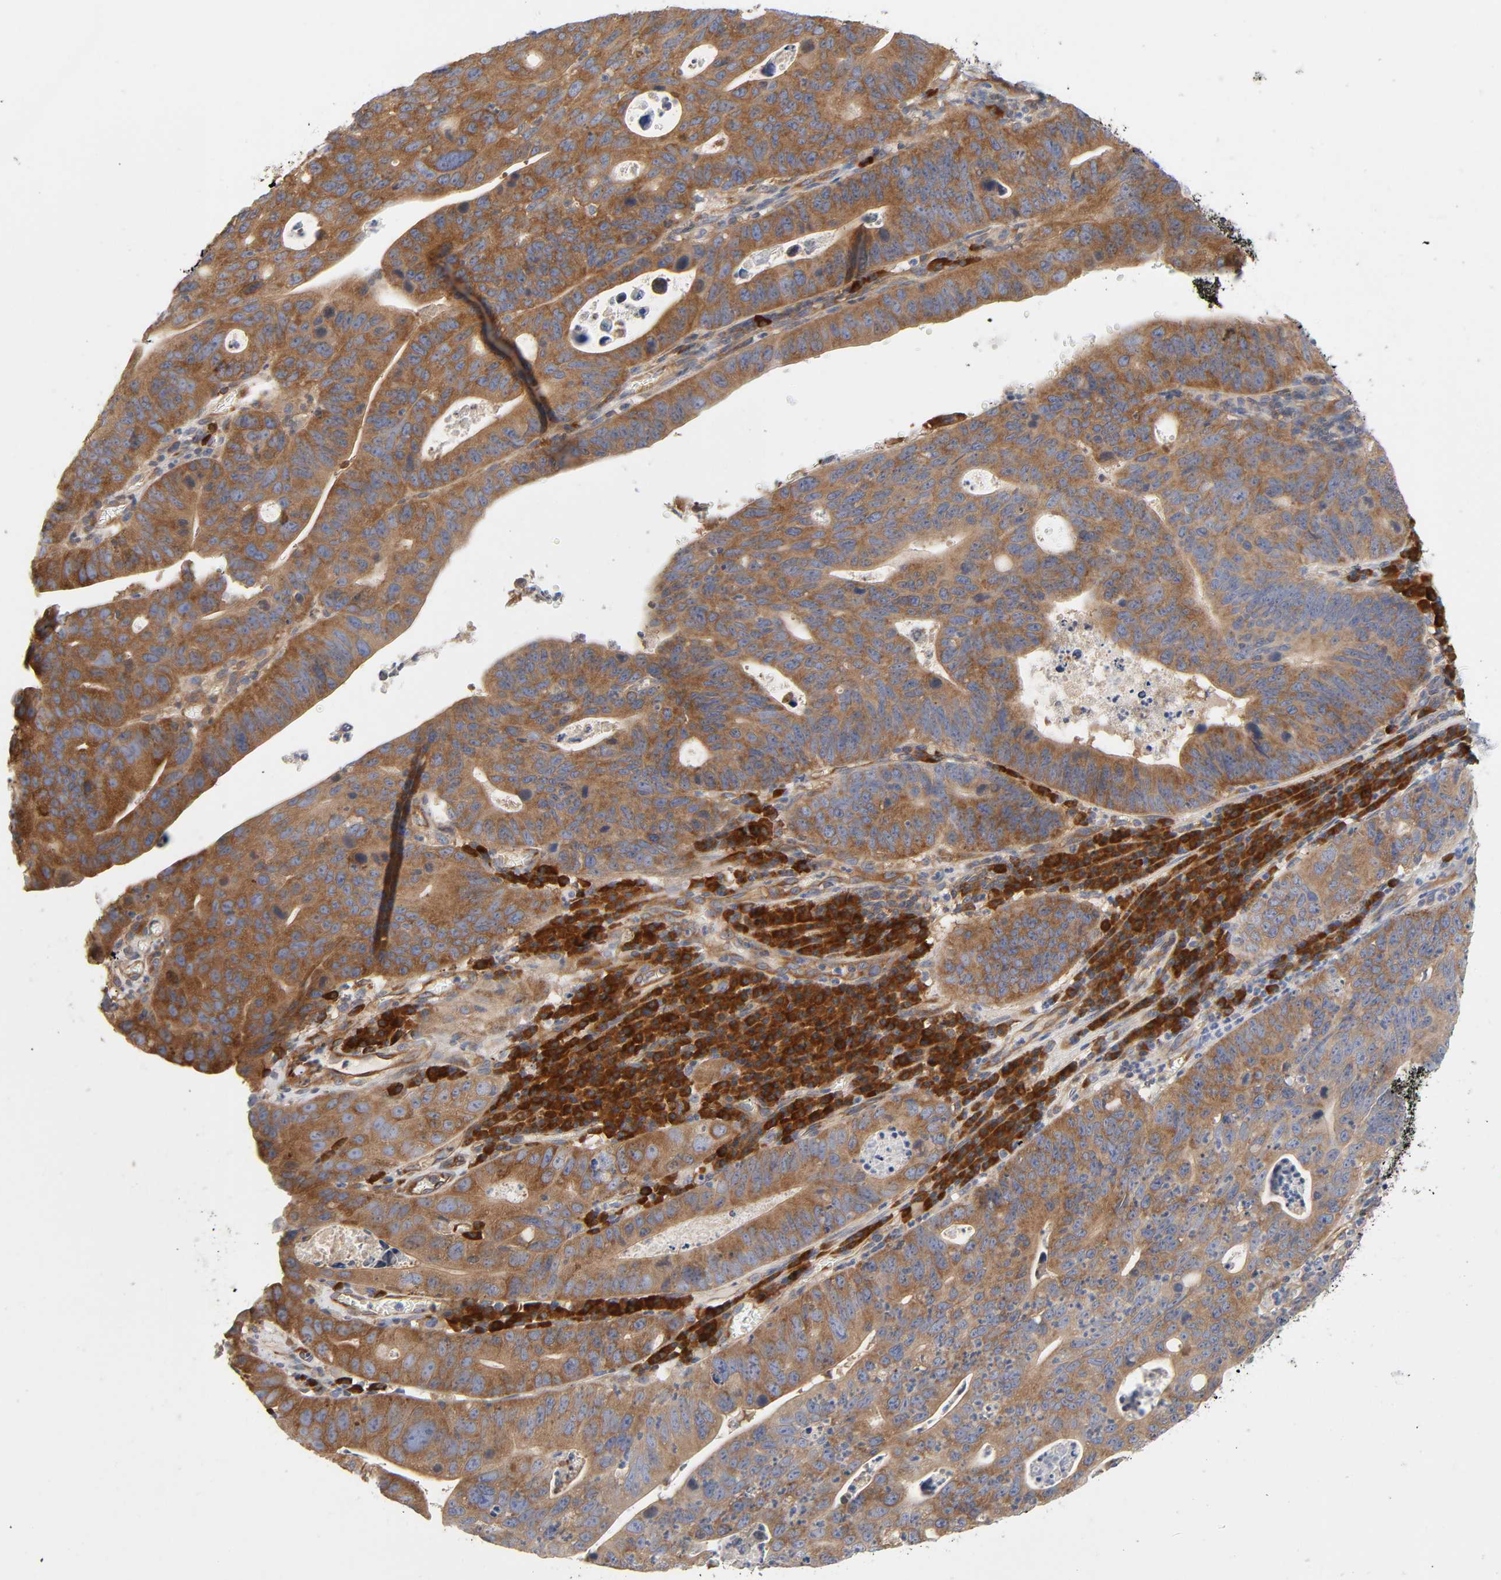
{"staining": {"intensity": "moderate", "quantity": ">75%", "location": "cytoplasmic/membranous"}, "tissue": "stomach cancer", "cell_type": "Tumor cells", "image_type": "cancer", "snomed": [{"axis": "morphology", "description": "Adenocarcinoma, NOS"}, {"axis": "topography", "description": "Stomach"}], "caption": "There is medium levels of moderate cytoplasmic/membranous staining in tumor cells of stomach cancer, as demonstrated by immunohistochemical staining (brown color).", "gene": "SCHIP1", "patient": {"sex": "male", "age": 59}}